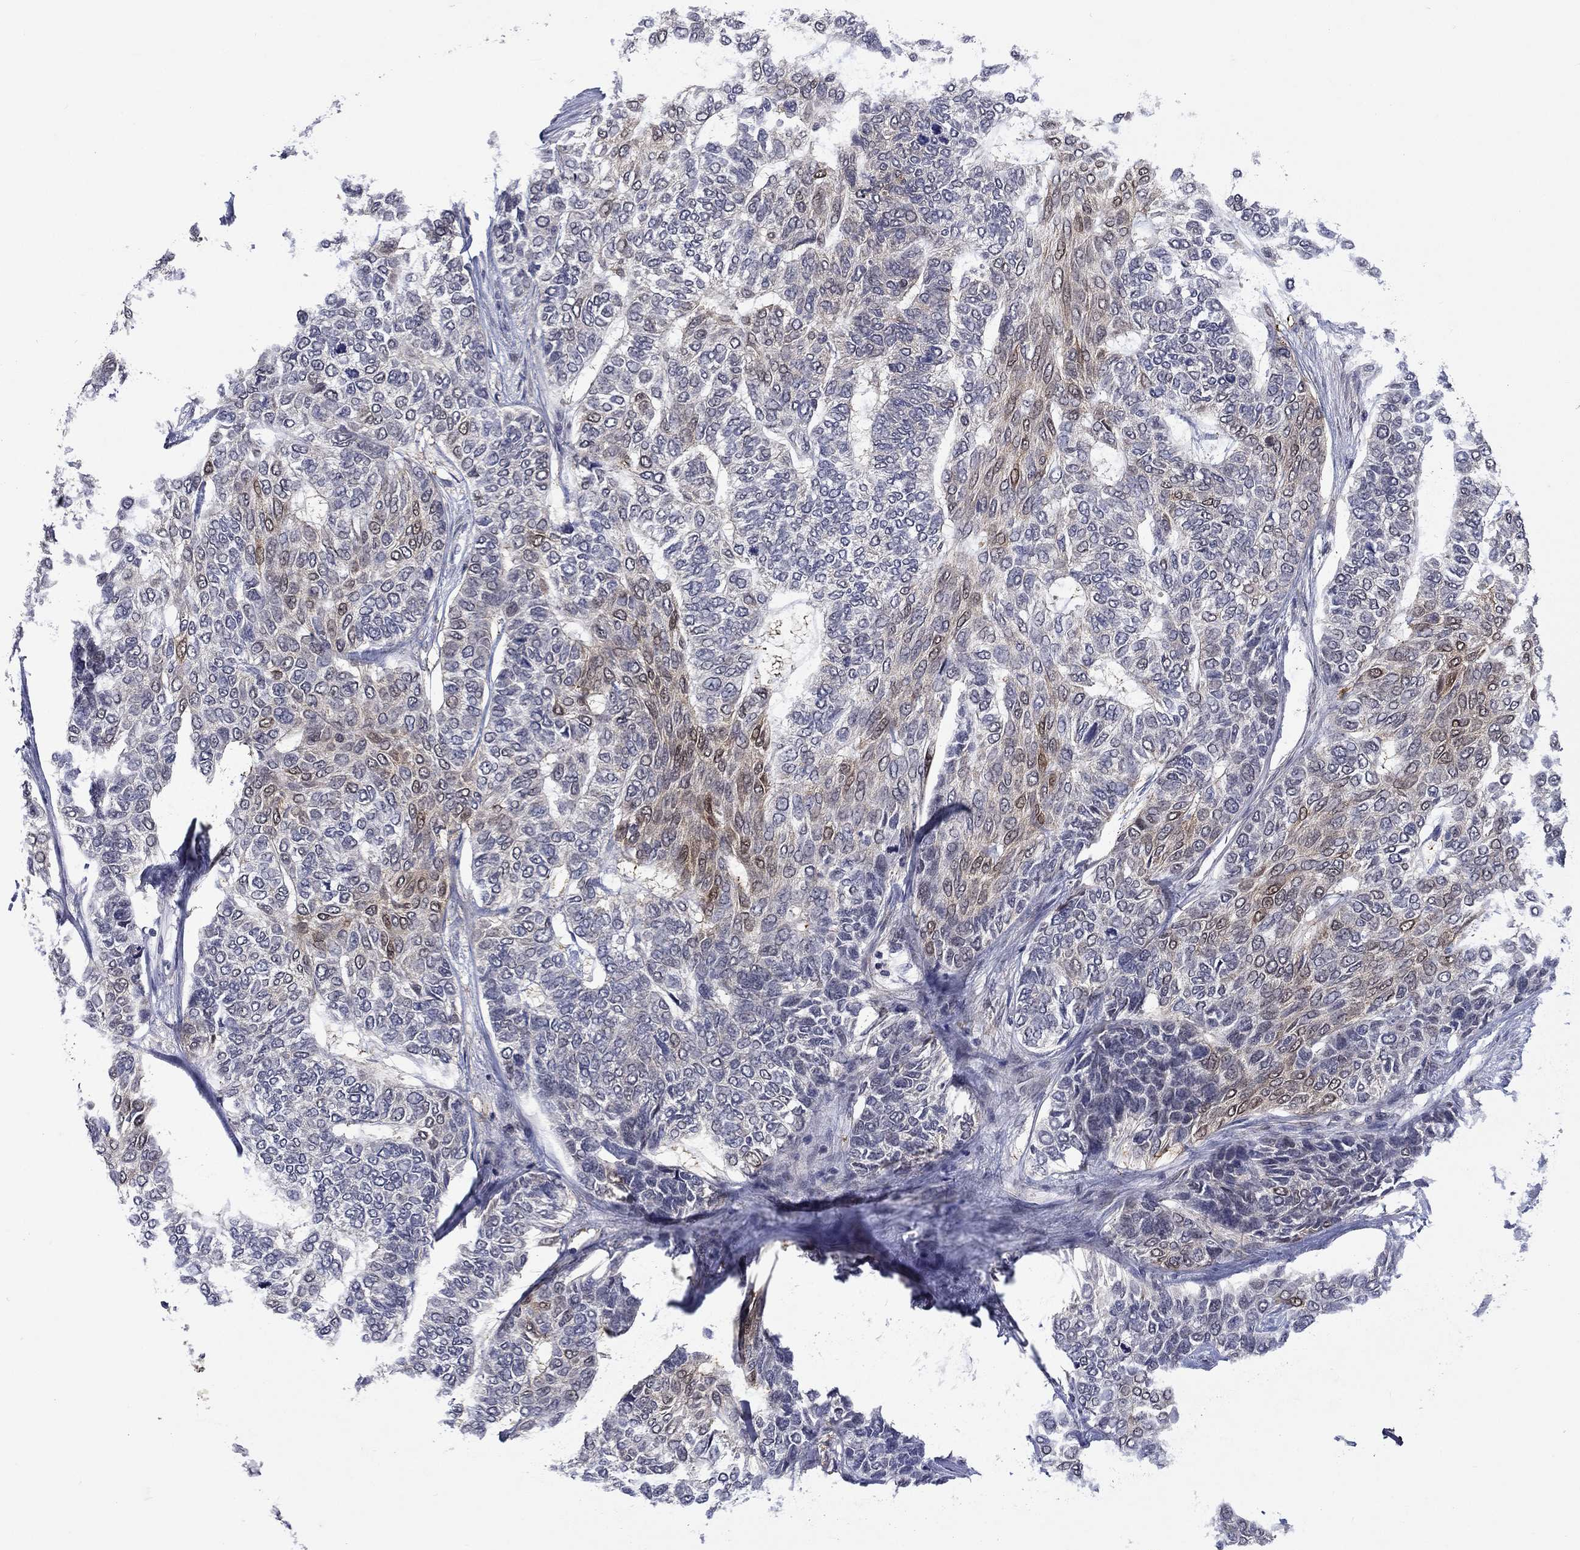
{"staining": {"intensity": "moderate", "quantity": "<25%", "location": "nuclear"}, "tissue": "skin cancer", "cell_type": "Tumor cells", "image_type": "cancer", "snomed": [{"axis": "morphology", "description": "Basal cell carcinoma"}, {"axis": "topography", "description": "Skin"}], "caption": "IHC of human skin cancer reveals low levels of moderate nuclear staining in approximately <25% of tumor cells. (DAB (3,3'-diaminobenzidine) = brown stain, brightfield microscopy at high magnification).", "gene": "CBR1", "patient": {"sex": "female", "age": 65}}